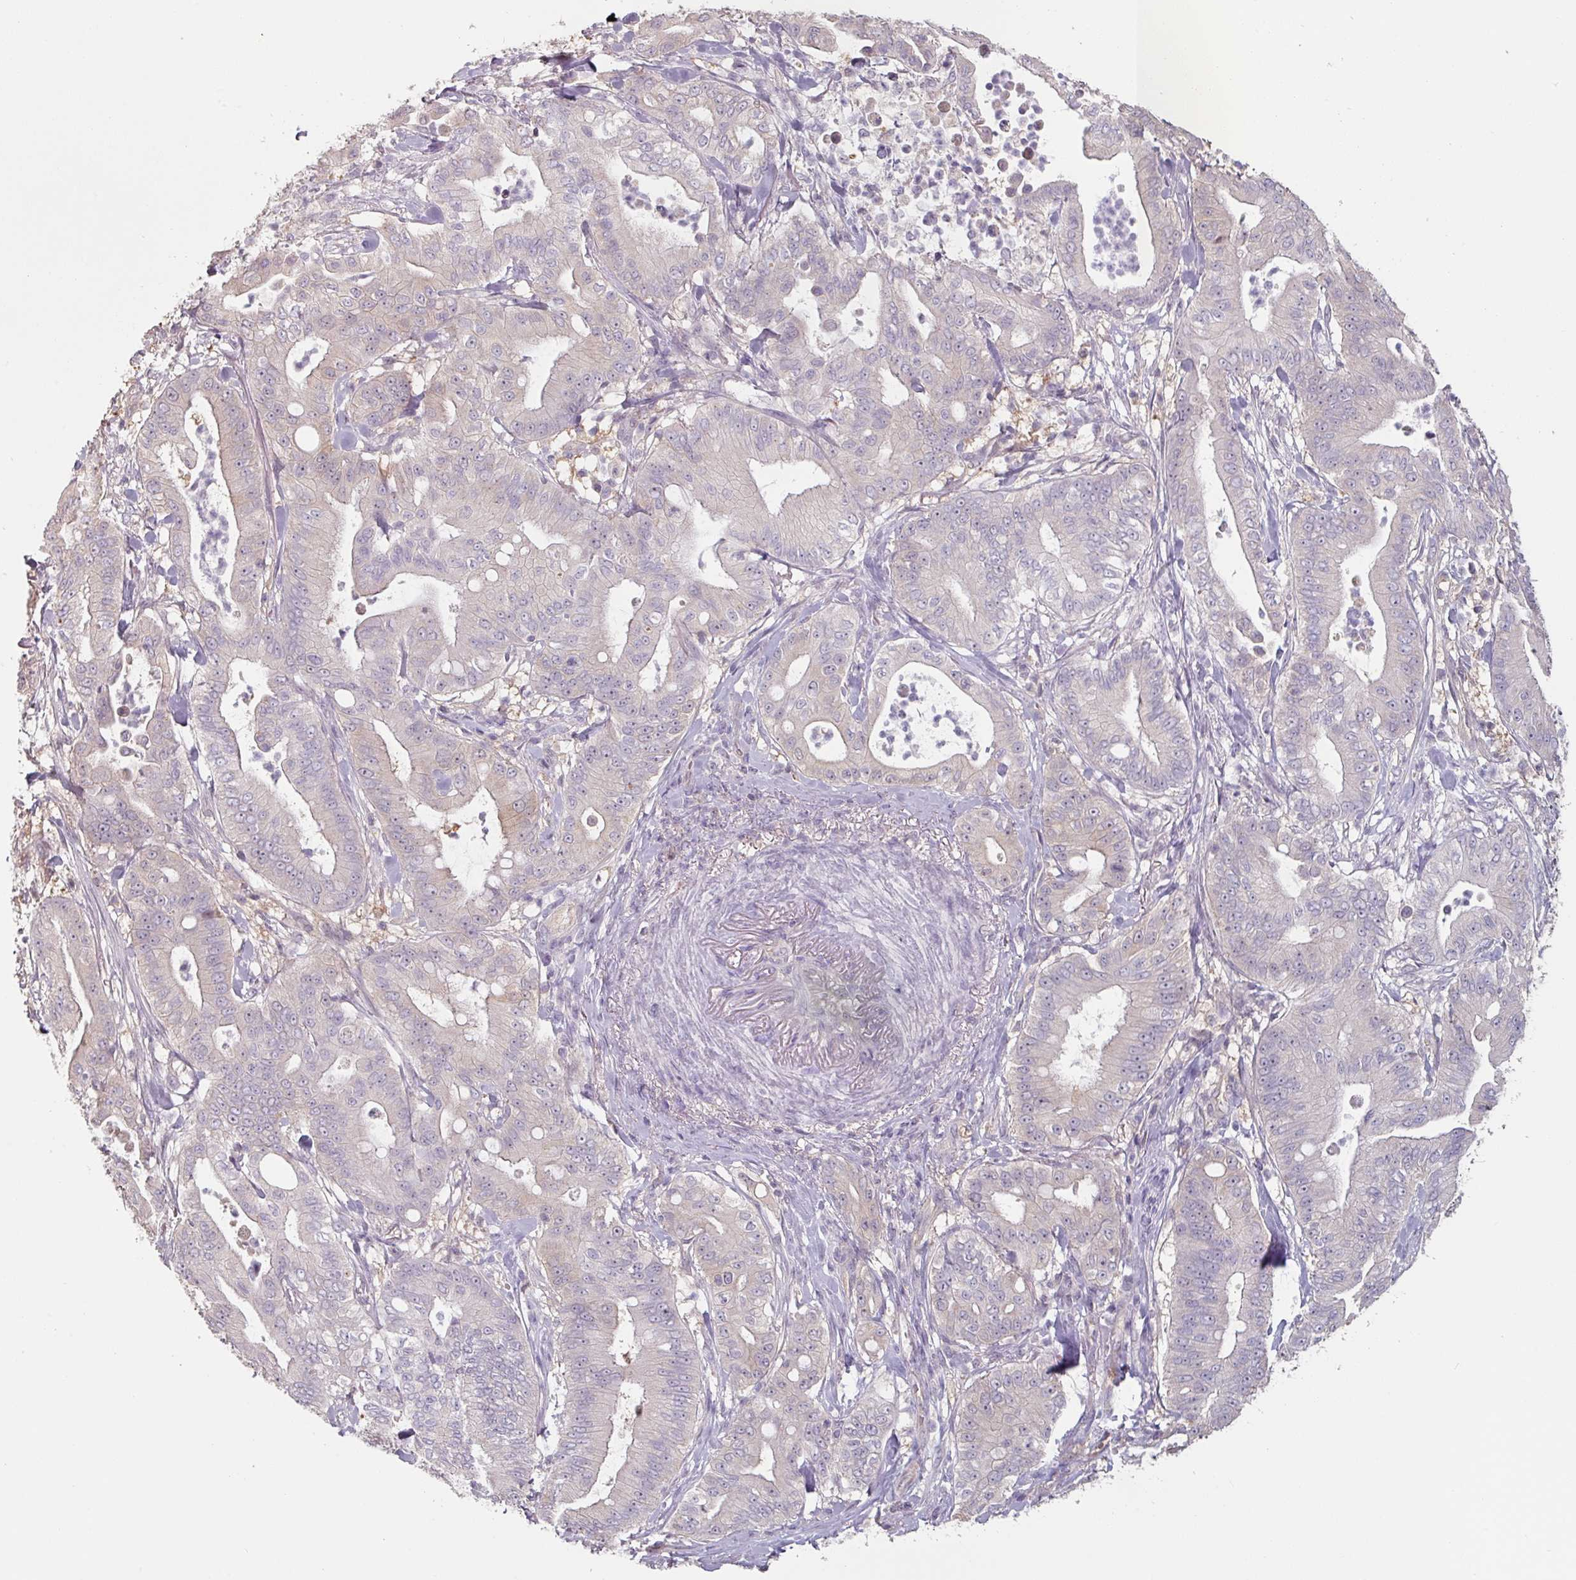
{"staining": {"intensity": "weak", "quantity": "<25%", "location": "cytoplasmic/membranous"}, "tissue": "pancreatic cancer", "cell_type": "Tumor cells", "image_type": "cancer", "snomed": [{"axis": "morphology", "description": "Adenocarcinoma, NOS"}, {"axis": "topography", "description": "Pancreas"}], "caption": "Protein analysis of pancreatic cancer (adenocarcinoma) reveals no significant positivity in tumor cells. The staining was performed using DAB to visualize the protein expression in brown, while the nuclei were stained in blue with hematoxylin (Magnification: 20x).", "gene": "ZBTB6", "patient": {"sex": "male", "age": 71}}